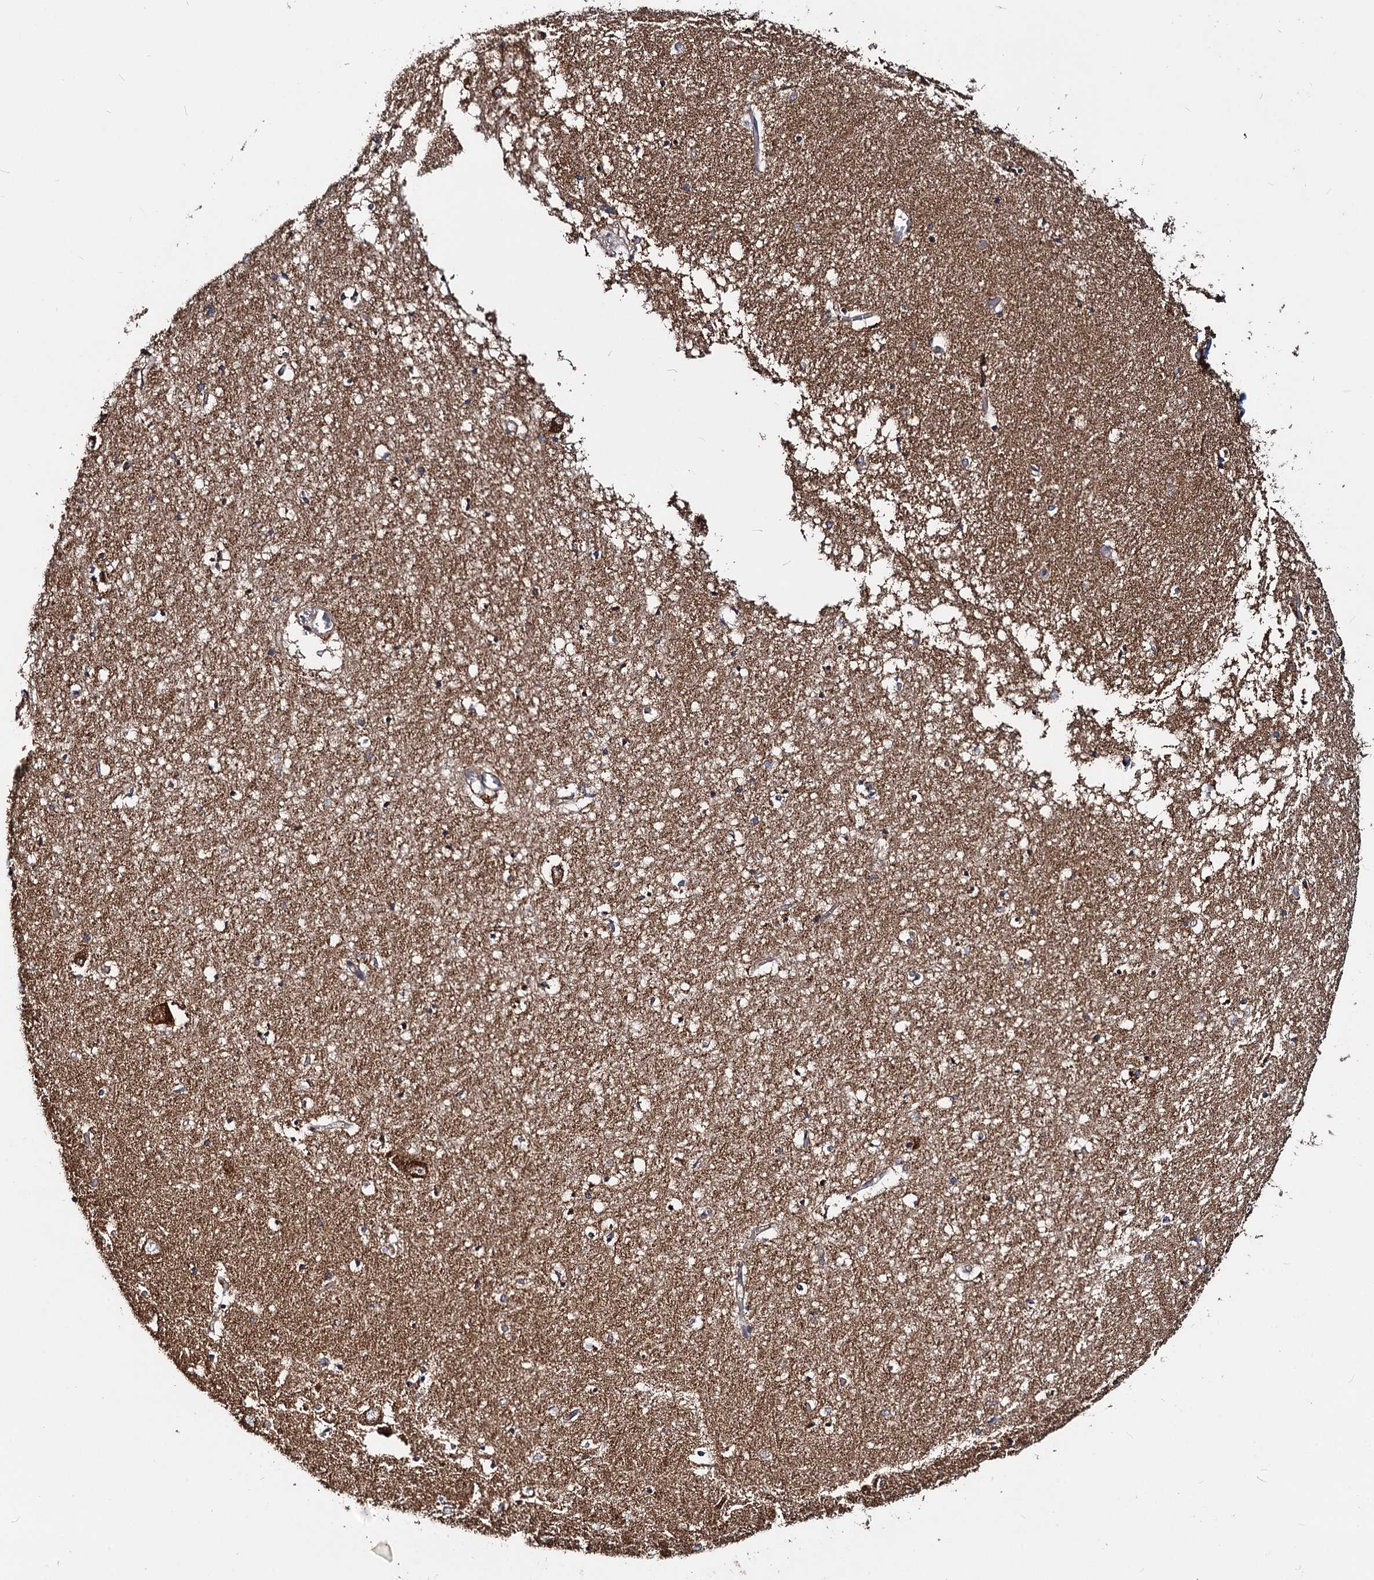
{"staining": {"intensity": "moderate", "quantity": ">75%", "location": "cytoplasmic/membranous"}, "tissue": "hippocampus", "cell_type": "Glial cells", "image_type": "normal", "snomed": [{"axis": "morphology", "description": "Normal tissue, NOS"}, {"axis": "topography", "description": "Hippocampus"}], "caption": "Immunohistochemical staining of normal human hippocampus shows moderate cytoplasmic/membranous protein expression in approximately >75% of glial cells. Immunohistochemistry stains the protein of interest in brown and the nuclei are stained blue.", "gene": "CEP76", "patient": {"sex": "male", "age": 70}}